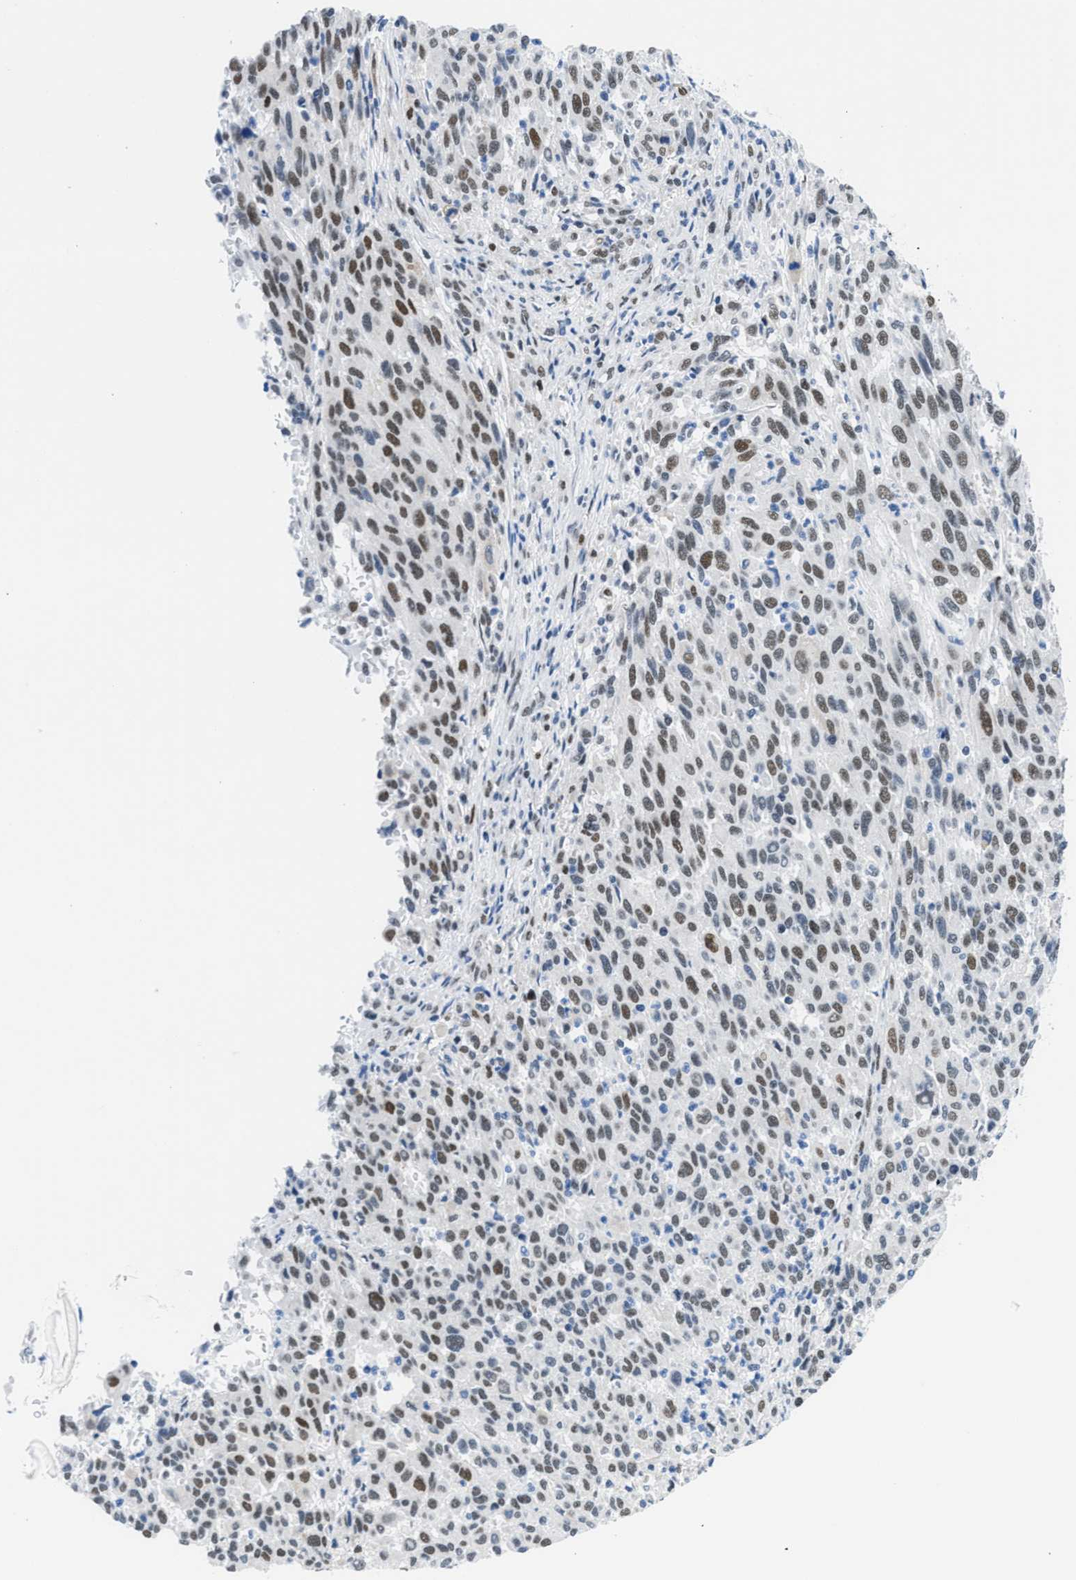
{"staining": {"intensity": "strong", "quantity": ">75%", "location": "nuclear"}, "tissue": "melanoma", "cell_type": "Tumor cells", "image_type": "cancer", "snomed": [{"axis": "morphology", "description": "Malignant melanoma, Metastatic site"}, {"axis": "topography", "description": "Lymph node"}], "caption": "Protein positivity by immunohistochemistry shows strong nuclear staining in about >75% of tumor cells in malignant melanoma (metastatic site).", "gene": "SMARCAD1", "patient": {"sex": "male", "age": 61}}